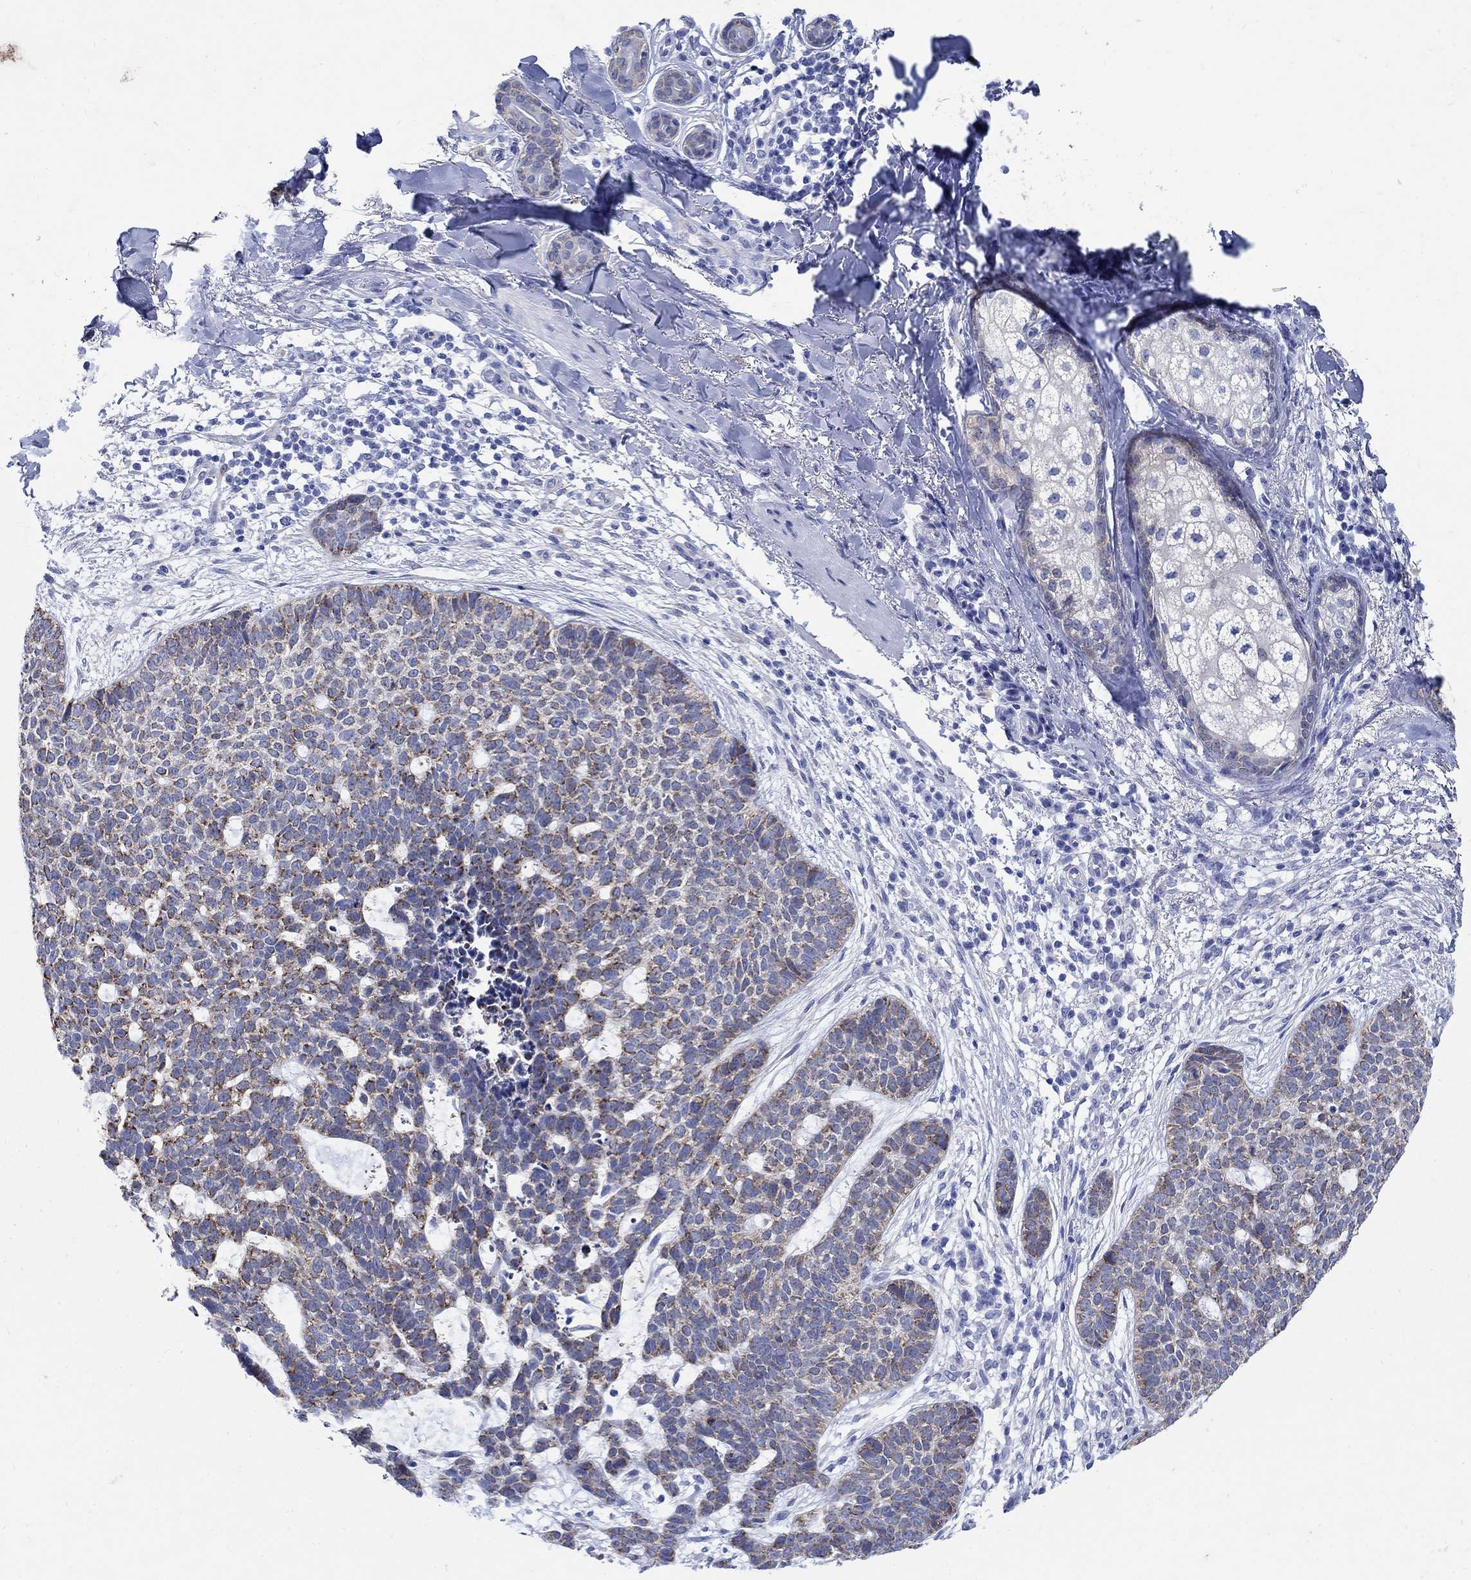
{"staining": {"intensity": "moderate", "quantity": "25%-75%", "location": "cytoplasmic/membranous"}, "tissue": "skin cancer", "cell_type": "Tumor cells", "image_type": "cancer", "snomed": [{"axis": "morphology", "description": "Squamous cell carcinoma, NOS"}, {"axis": "topography", "description": "Skin"}], "caption": "Immunohistochemistry (IHC) of skin cancer reveals medium levels of moderate cytoplasmic/membranous expression in approximately 25%-75% of tumor cells. (Stains: DAB in brown, nuclei in blue, Microscopy: brightfield microscopy at high magnification).", "gene": "ZDHHC14", "patient": {"sex": "male", "age": 88}}